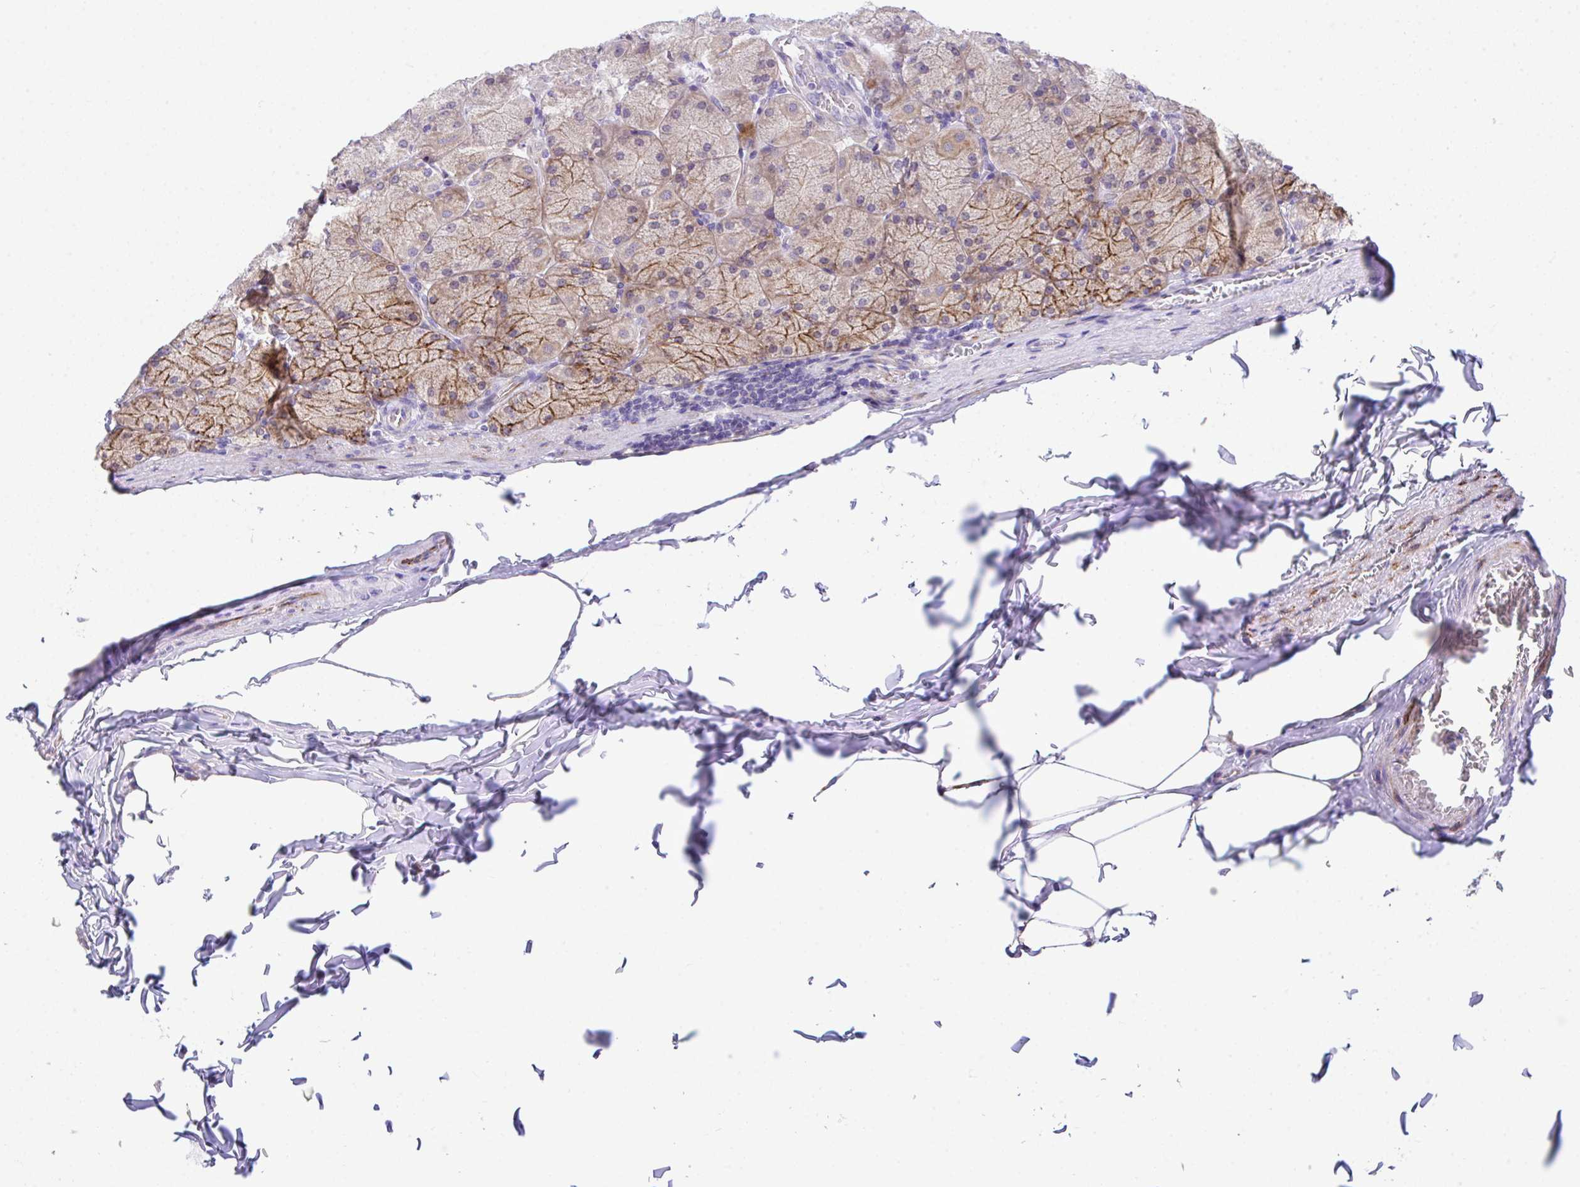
{"staining": {"intensity": "strong", "quantity": "<25%", "location": "cytoplasmic/membranous,nuclear"}, "tissue": "stomach", "cell_type": "Glandular cells", "image_type": "normal", "snomed": [{"axis": "morphology", "description": "Normal tissue, NOS"}, {"axis": "topography", "description": "Stomach, upper"}], "caption": "This image demonstrates immunohistochemistry (IHC) staining of unremarkable human stomach, with medium strong cytoplasmic/membranous,nuclear staining in approximately <25% of glandular cells.", "gene": "HOXB4", "patient": {"sex": "female", "age": 56}}